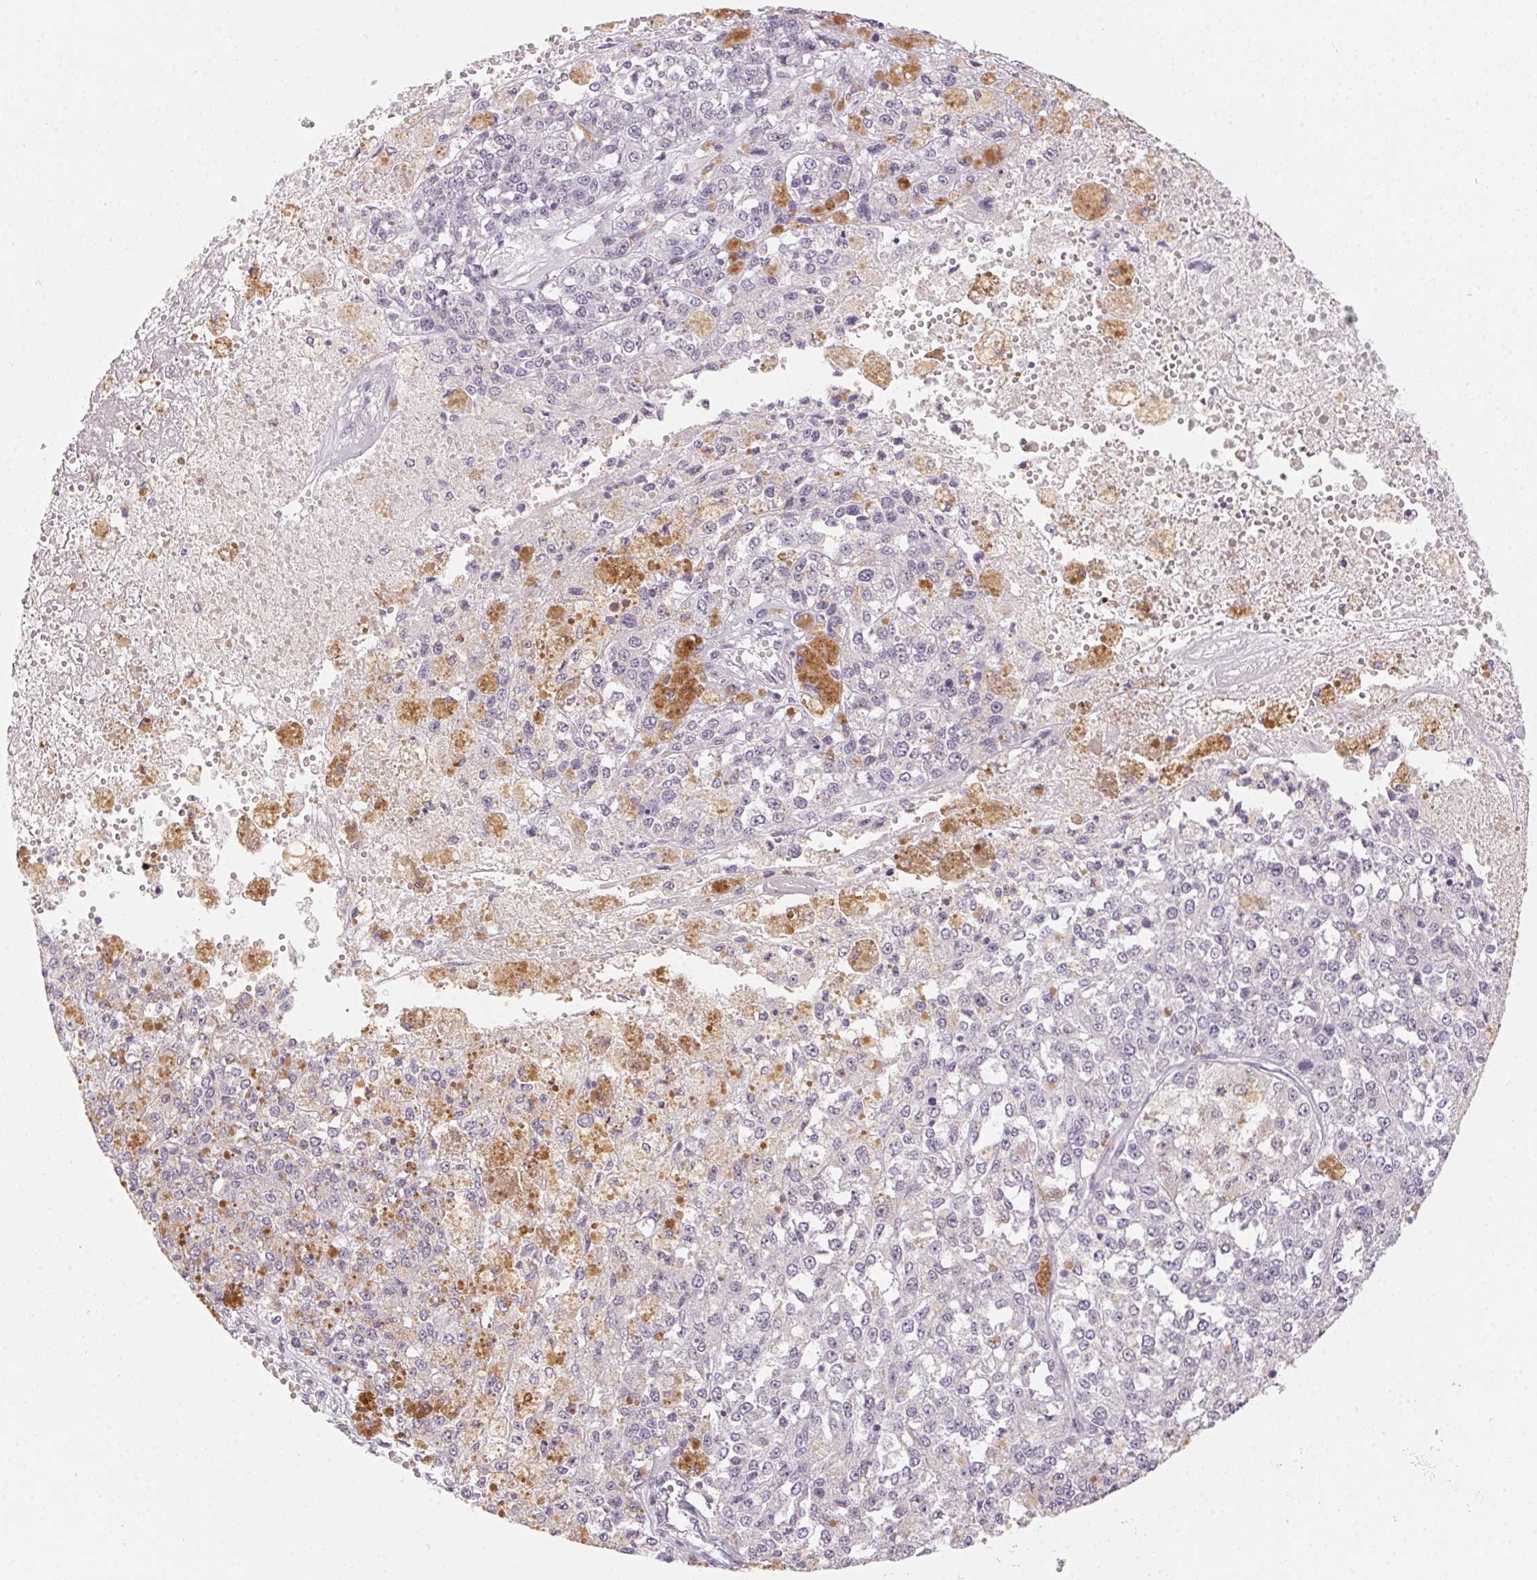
{"staining": {"intensity": "negative", "quantity": "none", "location": "none"}, "tissue": "melanoma", "cell_type": "Tumor cells", "image_type": "cancer", "snomed": [{"axis": "morphology", "description": "Malignant melanoma, Metastatic site"}, {"axis": "topography", "description": "Lymph node"}], "caption": "Malignant melanoma (metastatic site) was stained to show a protein in brown. There is no significant staining in tumor cells.", "gene": "PRPH", "patient": {"sex": "female", "age": 64}}